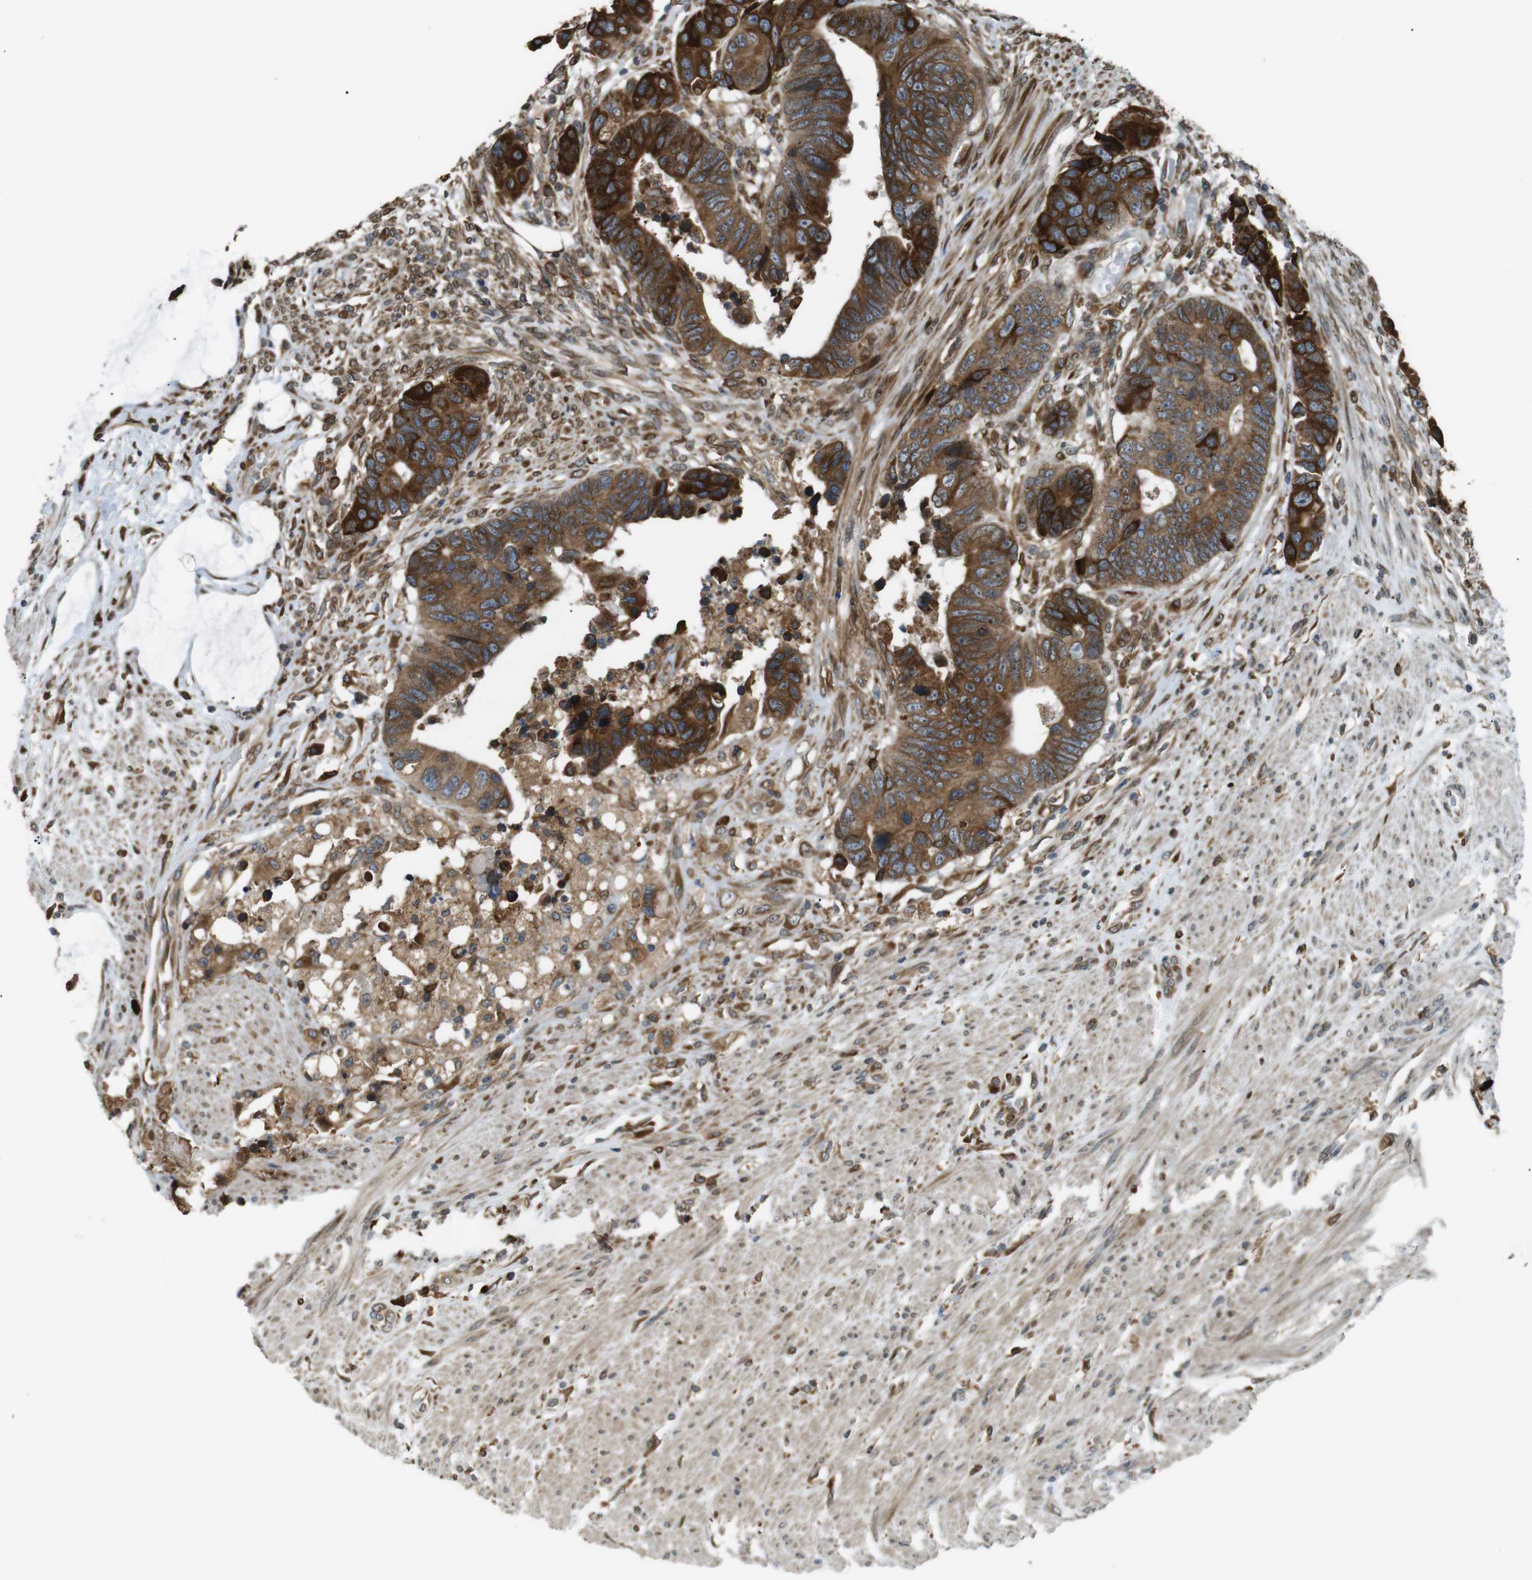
{"staining": {"intensity": "strong", "quantity": ">75%", "location": "cytoplasmic/membranous"}, "tissue": "colorectal cancer", "cell_type": "Tumor cells", "image_type": "cancer", "snomed": [{"axis": "morphology", "description": "Adenocarcinoma, NOS"}, {"axis": "topography", "description": "Rectum"}], "caption": "Colorectal cancer (adenocarcinoma) was stained to show a protein in brown. There is high levels of strong cytoplasmic/membranous positivity in about >75% of tumor cells.", "gene": "TMED4", "patient": {"sex": "male", "age": 51}}